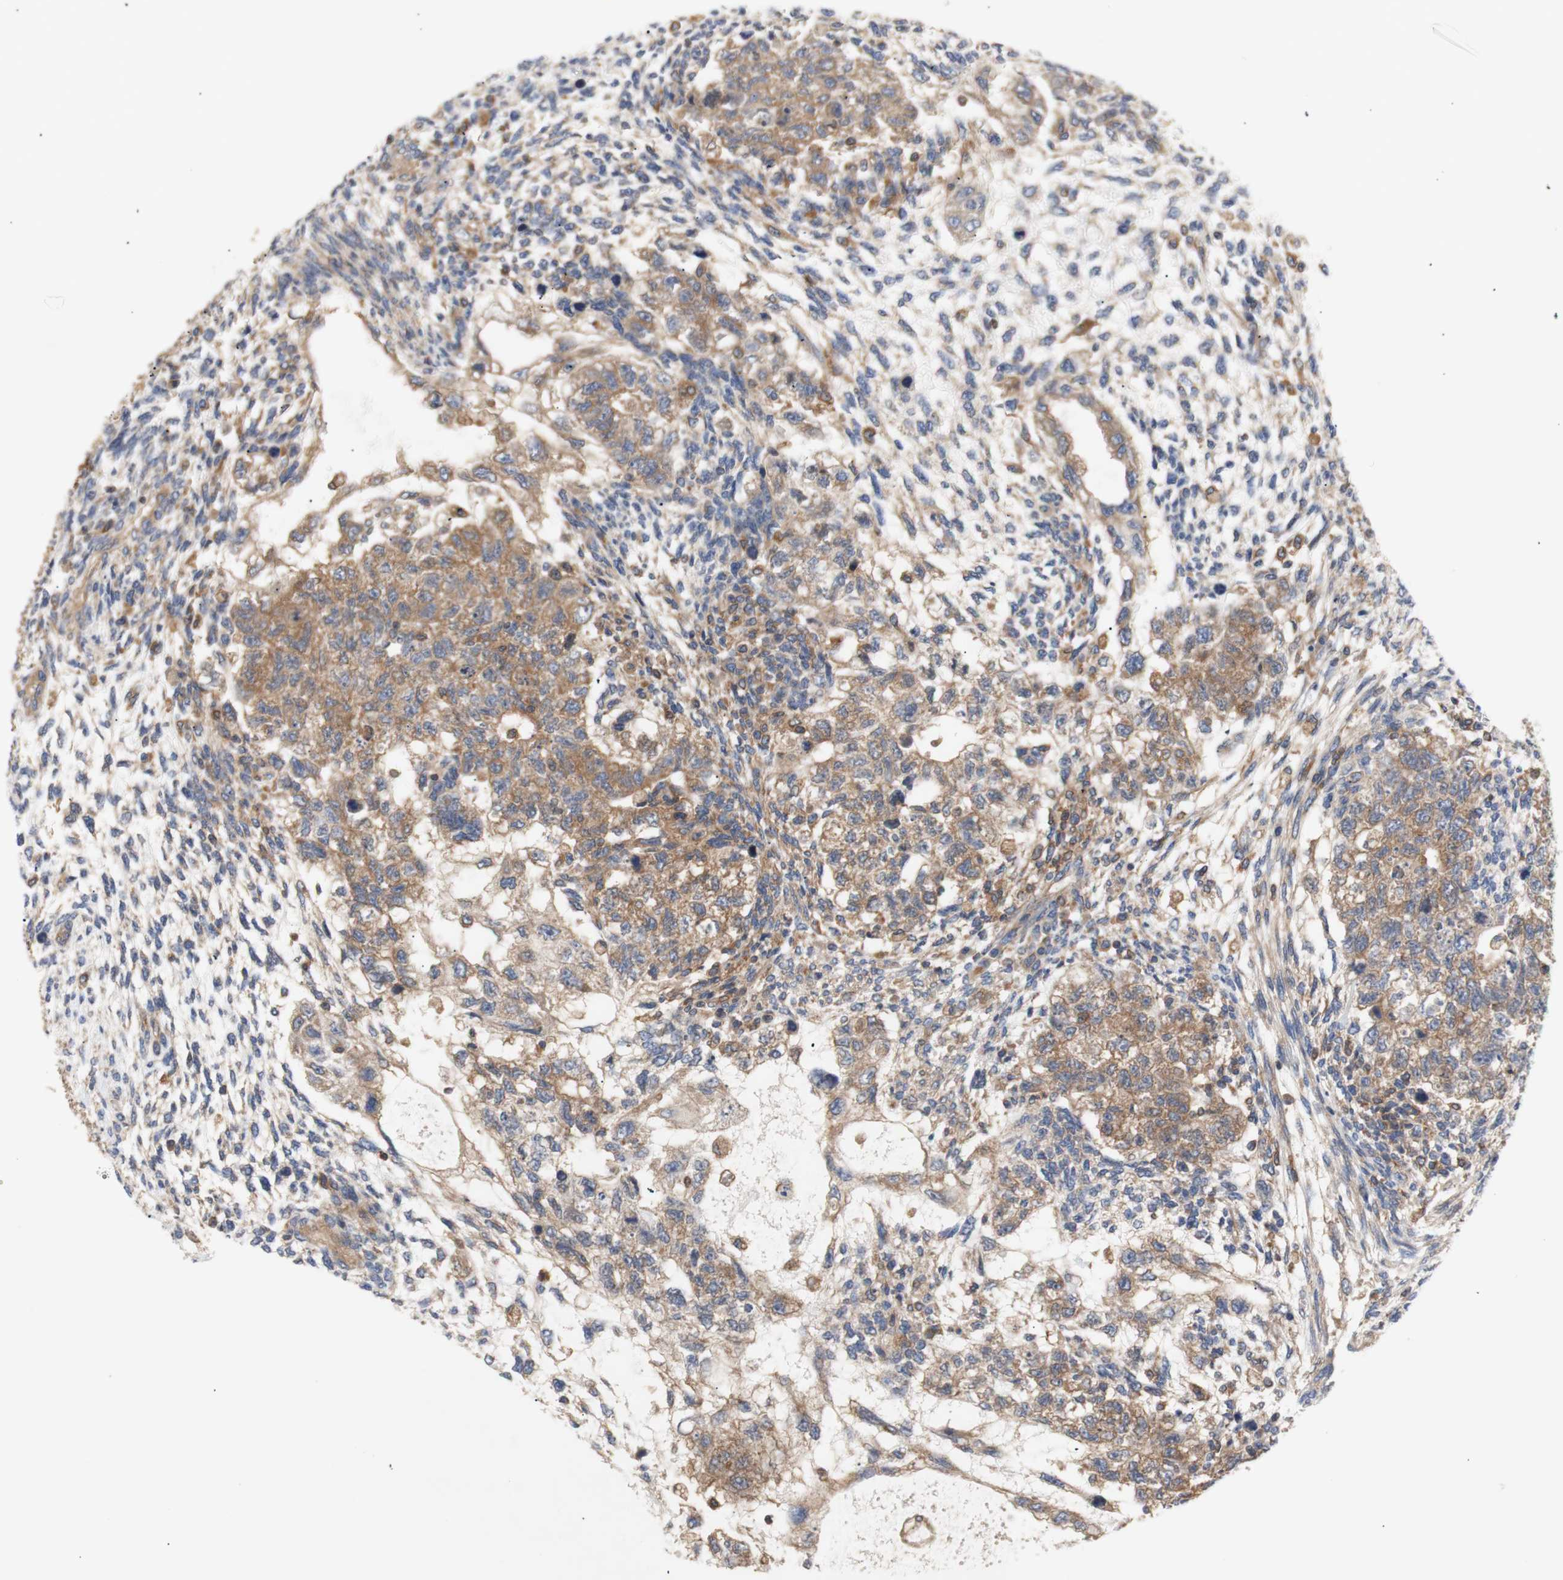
{"staining": {"intensity": "moderate", "quantity": ">75%", "location": "cytoplasmic/membranous"}, "tissue": "testis cancer", "cell_type": "Tumor cells", "image_type": "cancer", "snomed": [{"axis": "morphology", "description": "Normal tissue, NOS"}, {"axis": "morphology", "description": "Carcinoma, Embryonal, NOS"}, {"axis": "topography", "description": "Testis"}], "caption": "Immunohistochemical staining of embryonal carcinoma (testis) reveals medium levels of moderate cytoplasmic/membranous expression in about >75% of tumor cells. (Stains: DAB (3,3'-diaminobenzidine) in brown, nuclei in blue, Microscopy: brightfield microscopy at high magnification).", "gene": "IKBKG", "patient": {"sex": "male", "age": 36}}